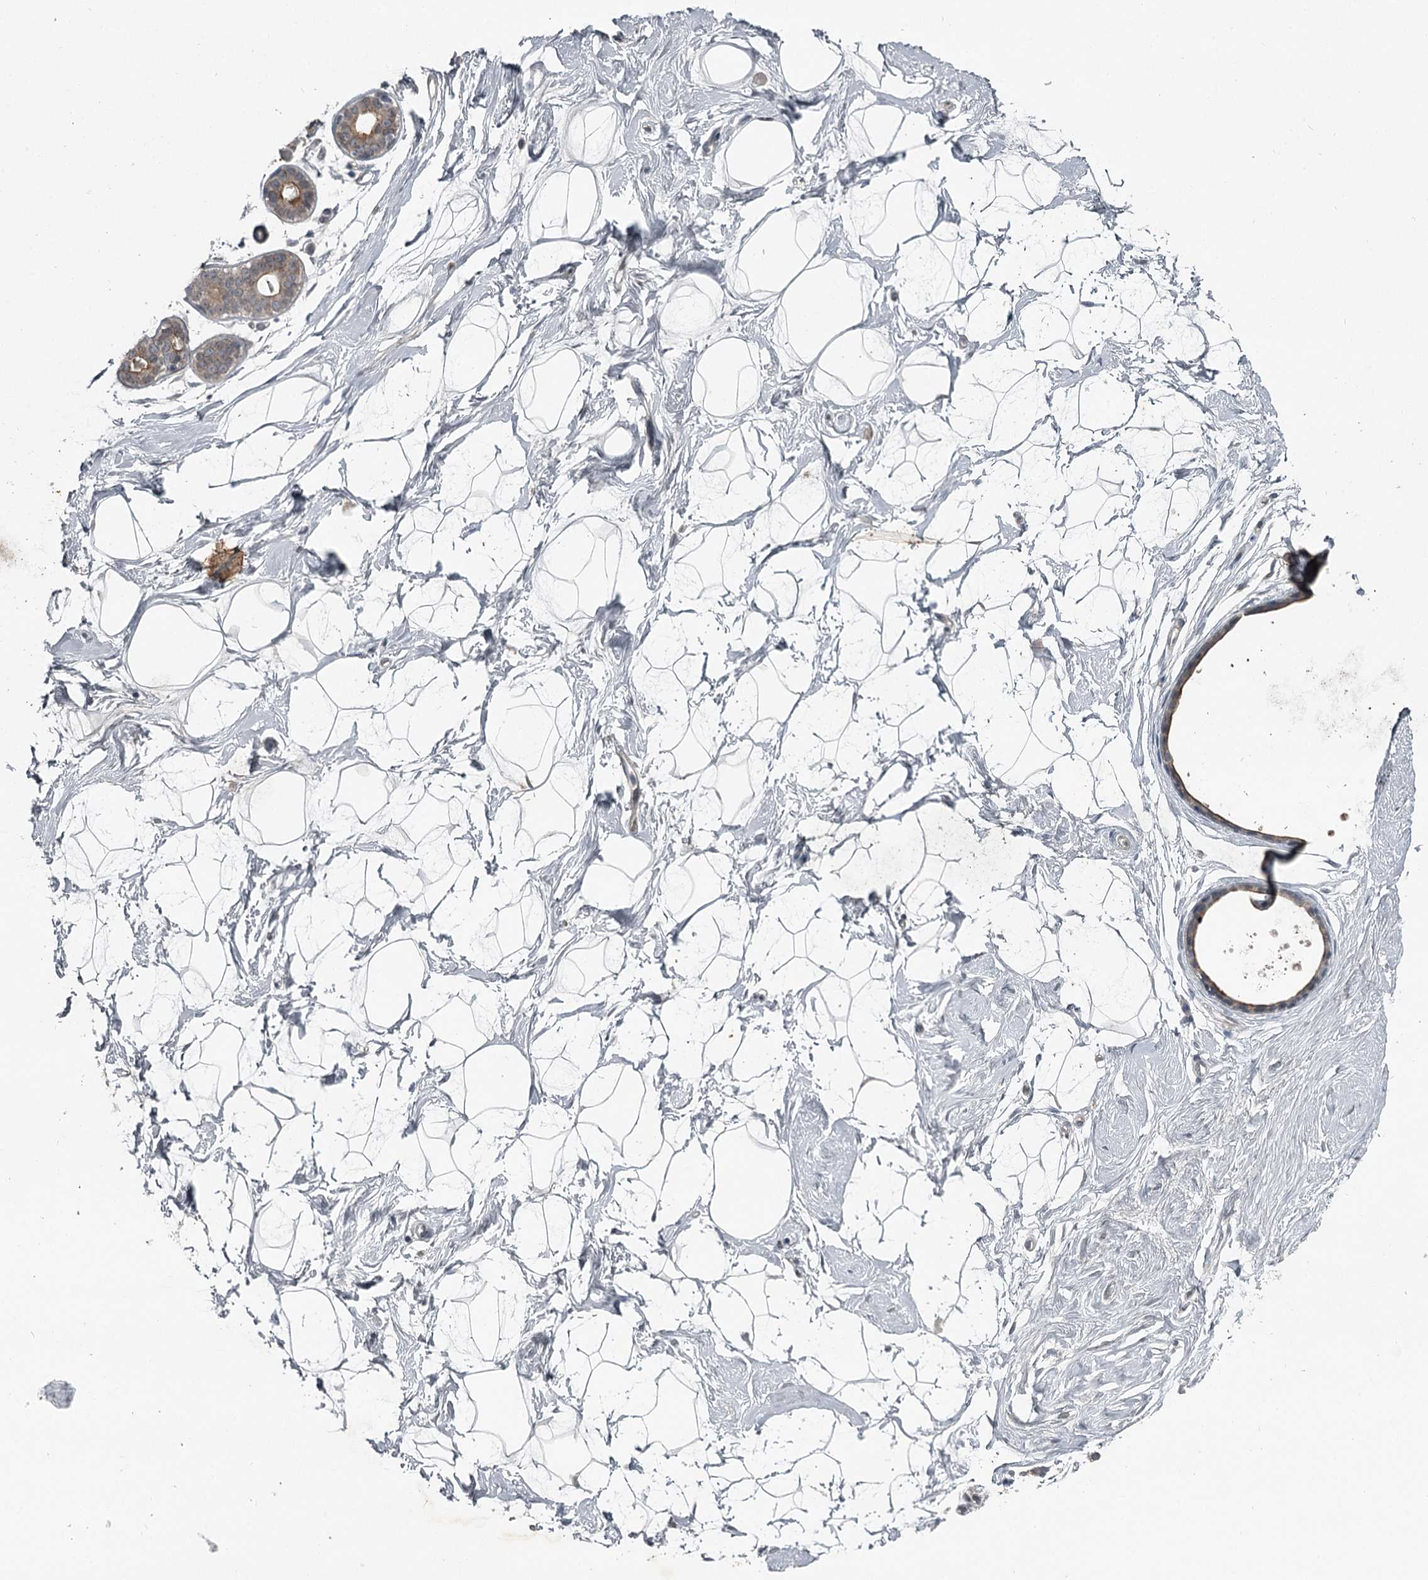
{"staining": {"intensity": "negative", "quantity": "none", "location": "none"}, "tissue": "breast", "cell_type": "Adipocytes", "image_type": "normal", "snomed": [{"axis": "morphology", "description": "Normal tissue, NOS"}, {"axis": "morphology", "description": "Adenoma, NOS"}, {"axis": "topography", "description": "Breast"}], "caption": "The immunohistochemistry (IHC) histopathology image has no significant staining in adipocytes of breast.", "gene": "SLC39A8", "patient": {"sex": "female", "age": 23}}